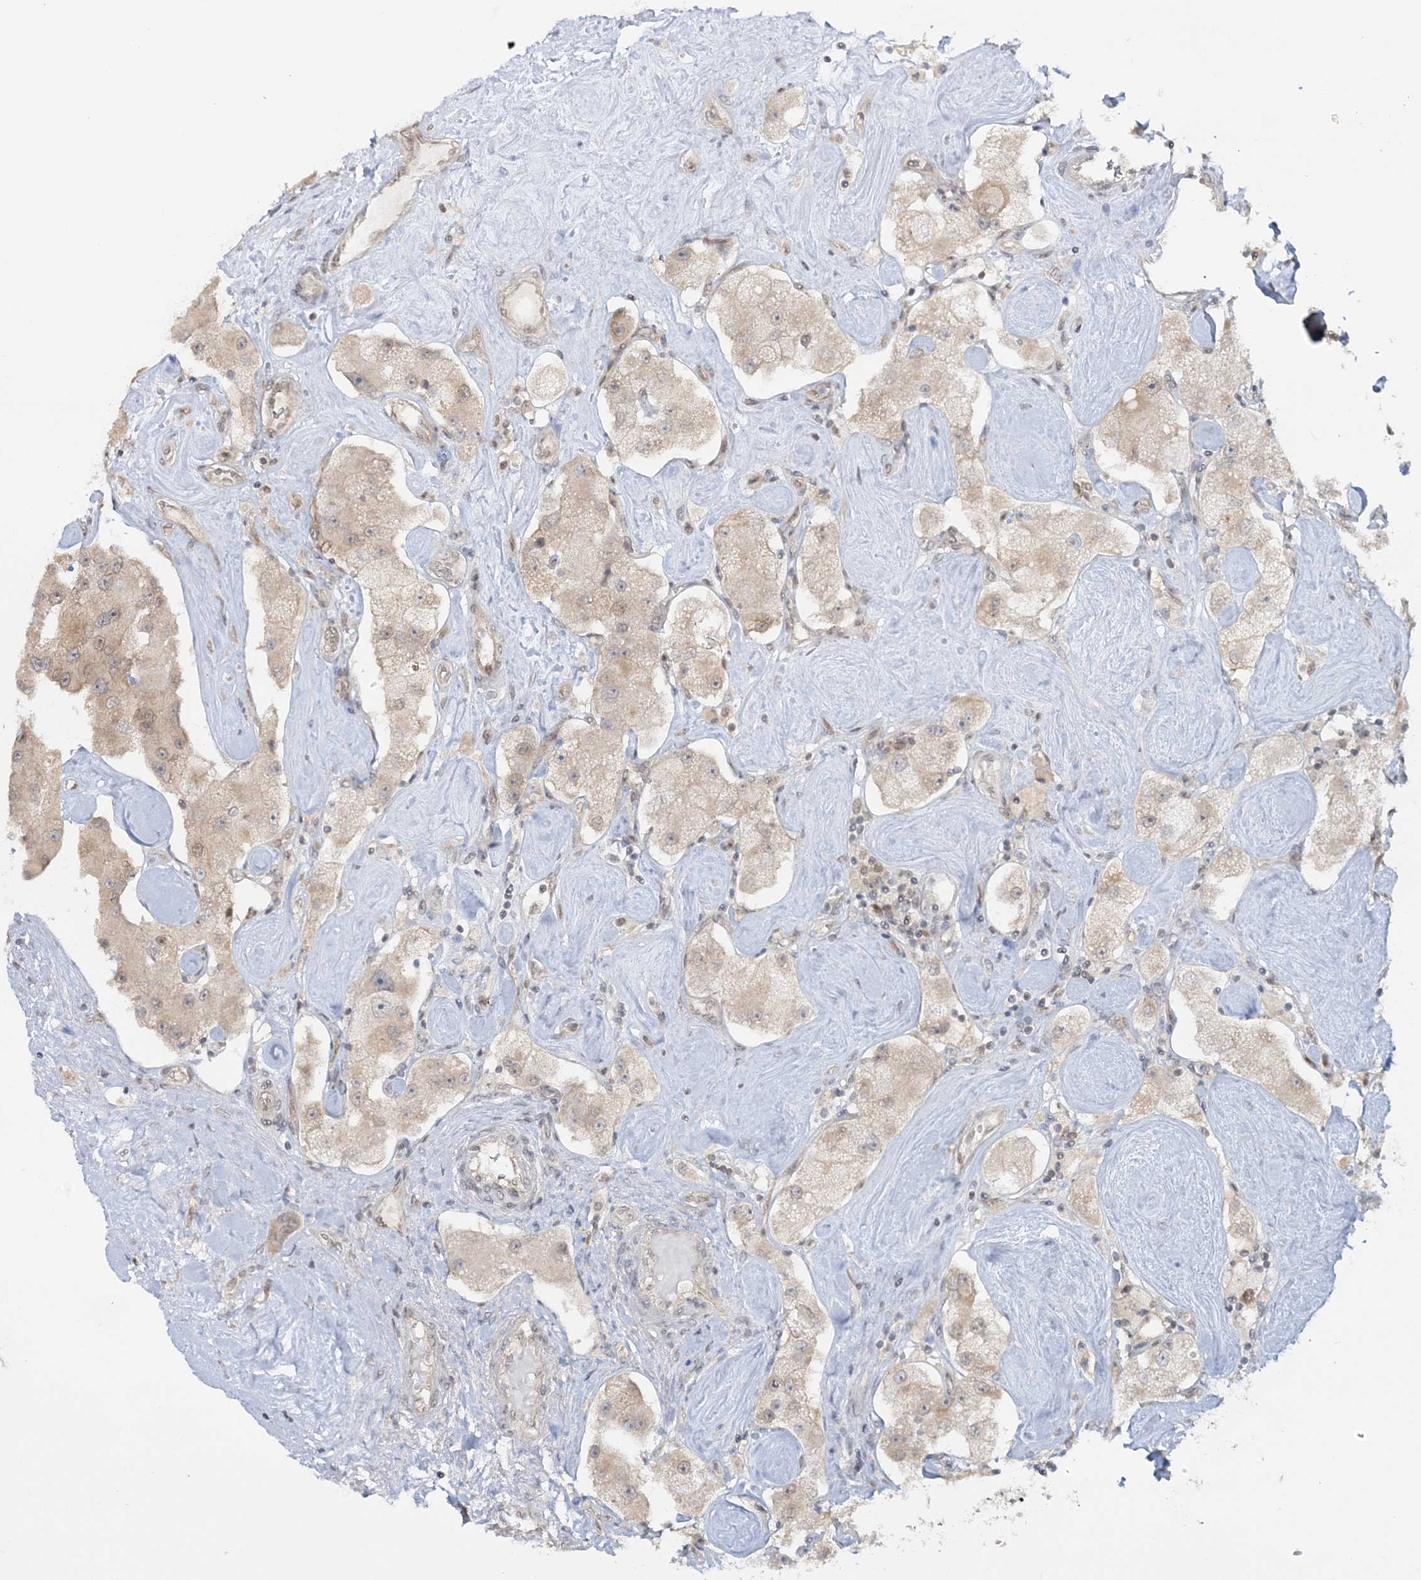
{"staining": {"intensity": "weak", "quantity": "<25%", "location": "cytoplasmic/membranous,nuclear"}, "tissue": "carcinoid", "cell_type": "Tumor cells", "image_type": "cancer", "snomed": [{"axis": "morphology", "description": "Carcinoid, malignant, NOS"}, {"axis": "topography", "description": "Pancreas"}], "caption": "High power microscopy histopathology image of an immunohistochemistry image of malignant carcinoid, revealing no significant expression in tumor cells.", "gene": "ZFAND6", "patient": {"sex": "male", "age": 41}}